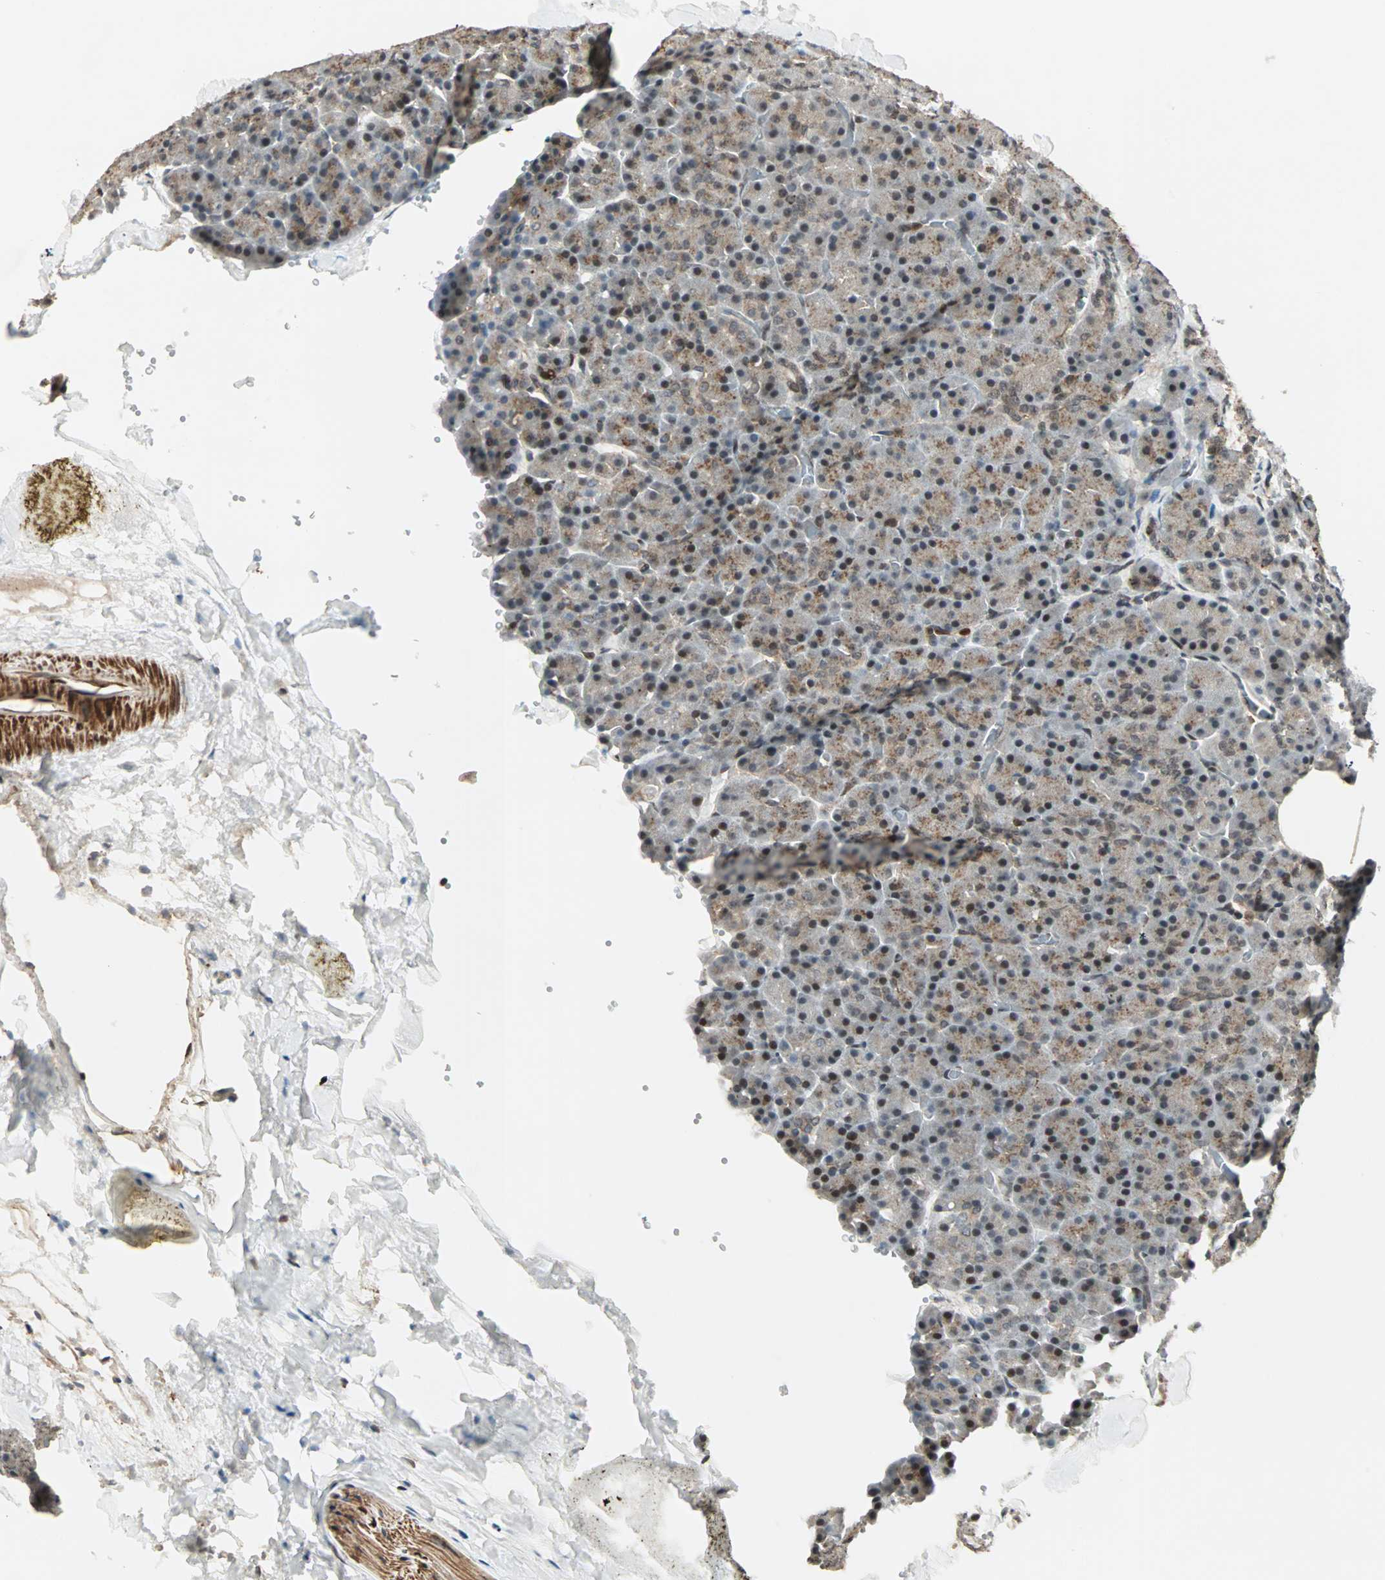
{"staining": {"intensity": "weak", "quantity": ">75%", "location": "cytoplasmic/membranous"}, "tissue": "pancreas", "cell_type": "Exocrine glandular cells", "image_type": "normal", "snomed": [{"axis": "morphology", "description": "Normal tissue, NOS"}, {"axis": "topography", "description": "Pancreas"}], "caption": "Protein expression analysis of normal pancreas demonstrates weak cytoplasmic/membranous positivity in about >75% of exocrine glandular cells.", "gene": "ZBED9", "patient": {"sex": "female", "age": 35}}